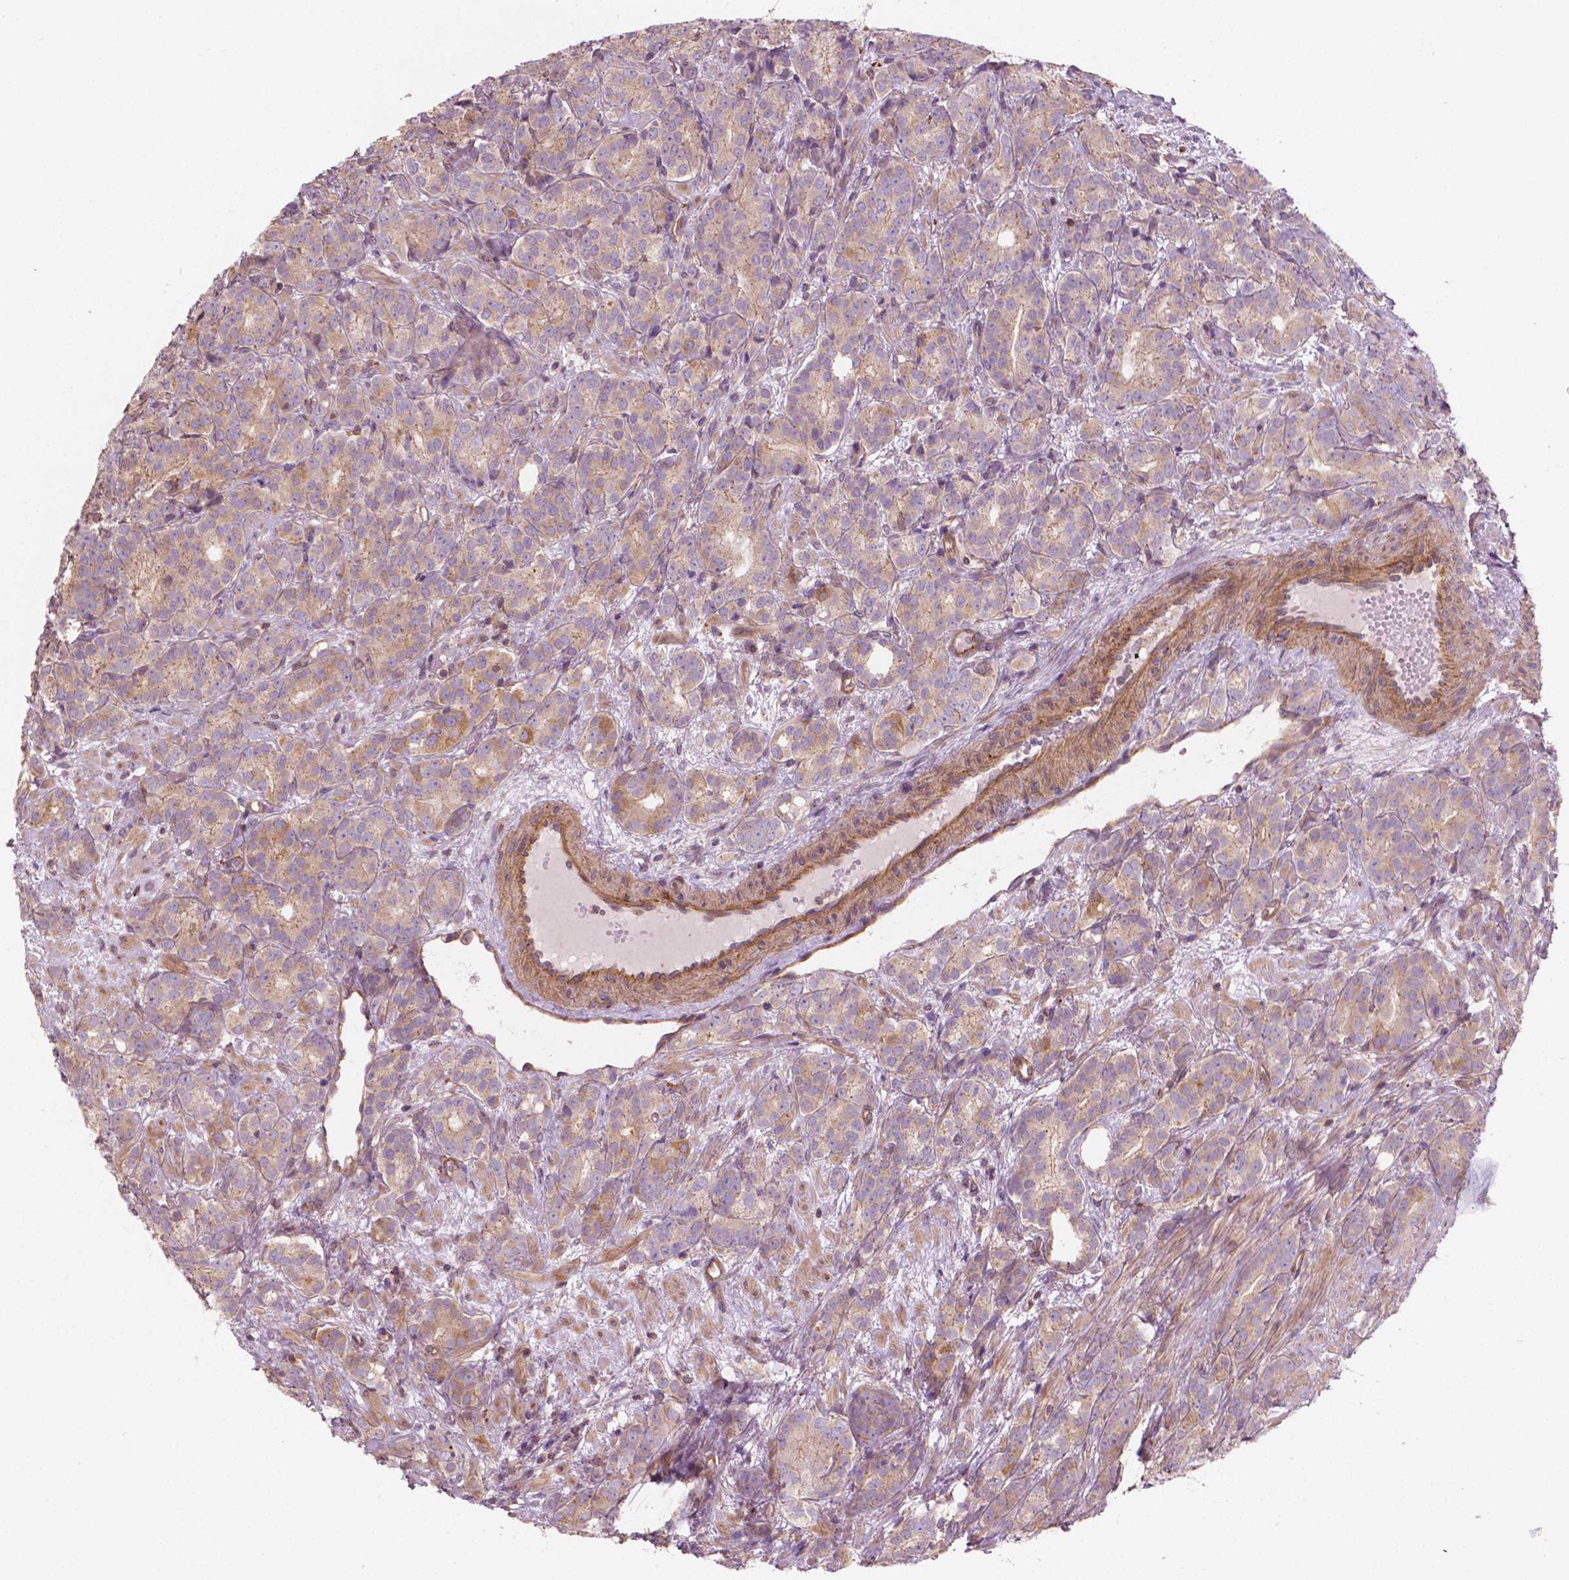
{"staining": {"intensity": "moderate", "quantity": "<25%", "location": "cytoplasmic/membranous"}, "tissue": "prostate cancer", "cell_type": "Tumor cells", "image_type": "cancer", "snomed": [{"axis": "morphology", "description": "Adenocarcinoma, High grade"}, {"axis": "topography", "description": "Prostate"}], "caption": "Prostate cancer stained with a brown dye displays moderate cytoplasmic/membranous positive positivity in approximately <25% of tumor cells.", "gene": "SURF4", "patient": {"sex": "male", "age": 90}}